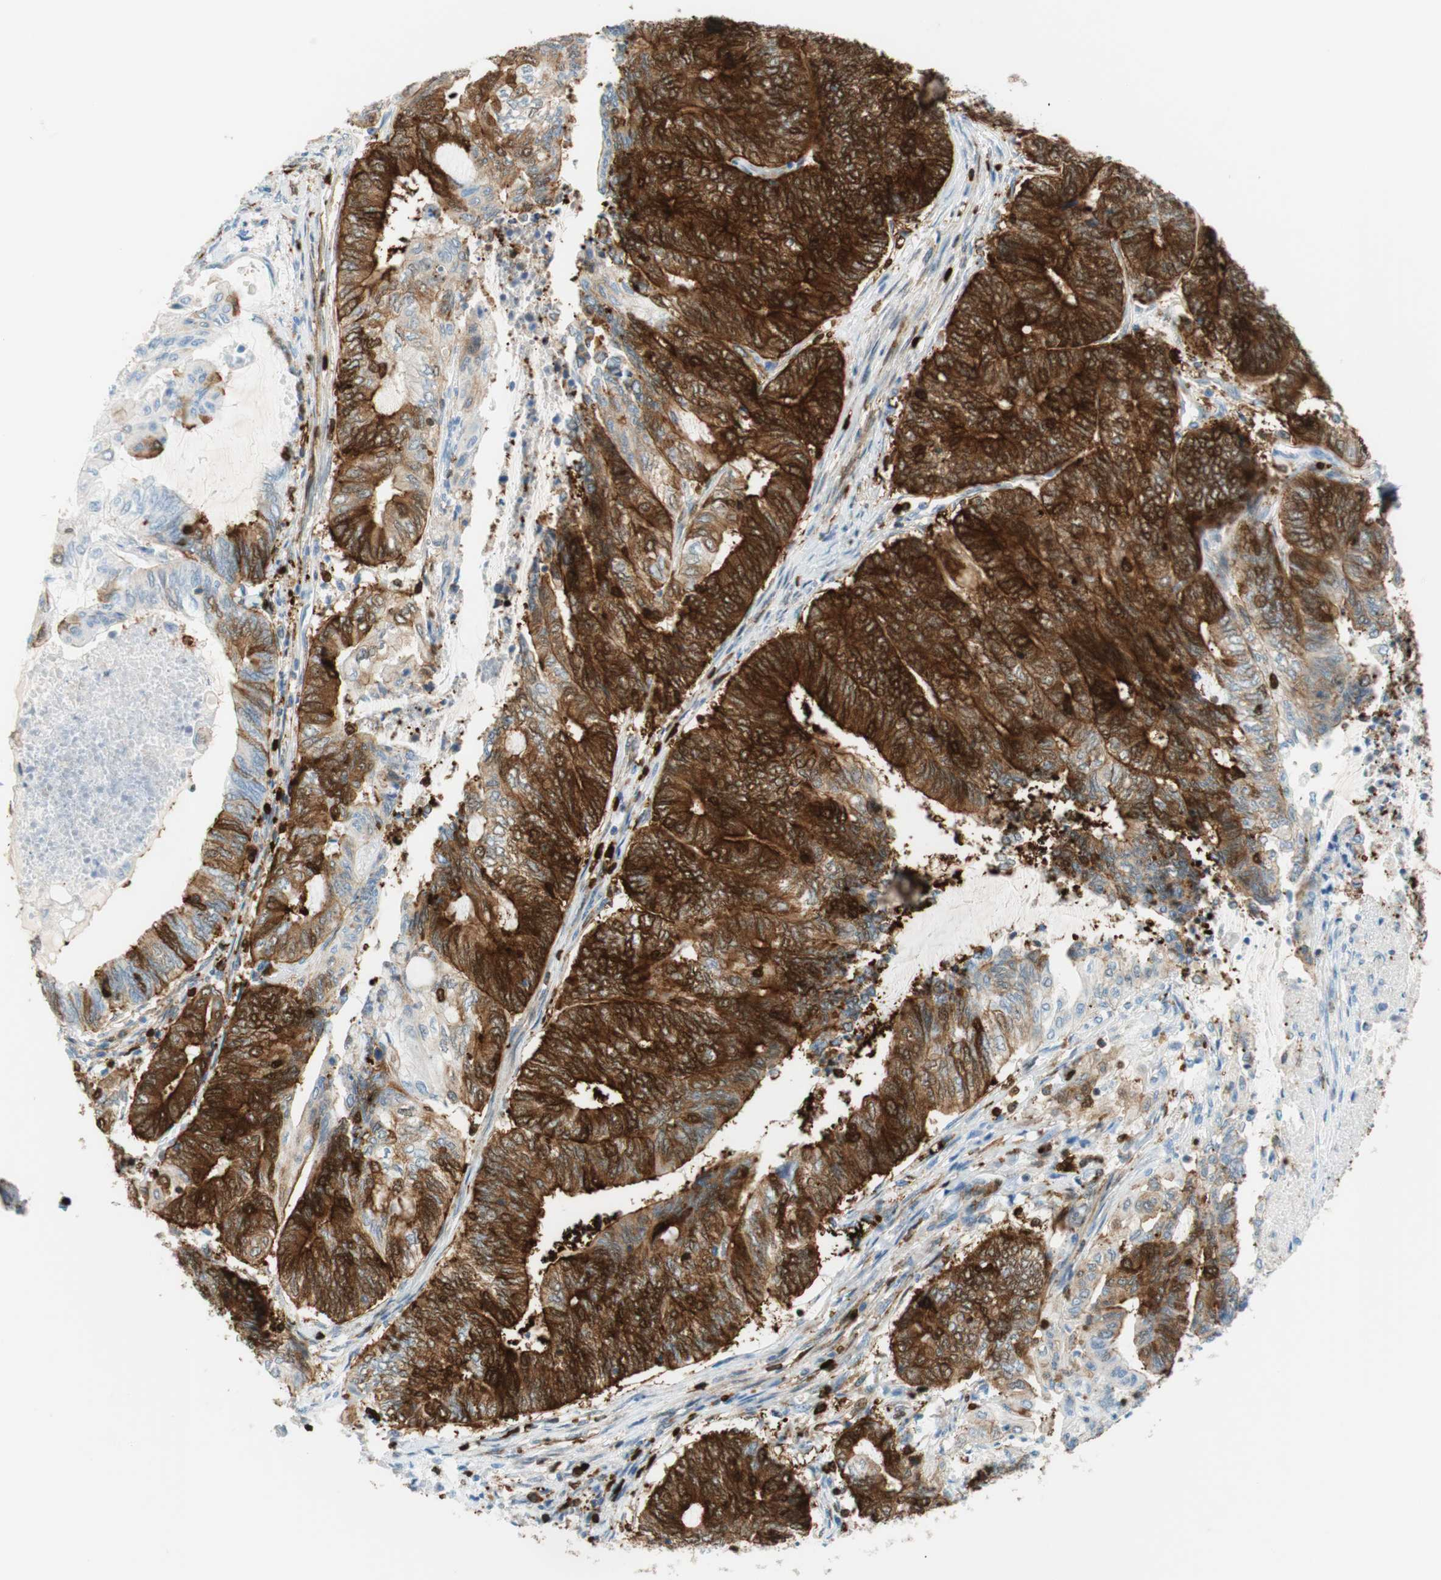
{"staining": {"intensity": "strong", "quantity": ">75%", "location": "cytoplasmic/membranous"}, "tissue": "endometrial cancer", "cell_type": "Tumor cells", "image_type": "cancer", "snomed": [{"axis": "morphology", "description": "Adenocarcinoma, NOS"}, {"axis": "topography", "description": "Uterus"}, {"axis": "topography", "description": "Endometrium"}], "caption": "Immunohistochemical staining of endometrial adenocarcinoma shows strong cytoplasmic/membranous protein expression in approximately >75% of tumor cells. (IHC, brightfield microscopy, high magnification).", "gene": "STMN1", "patient": {"sex": "female", "age": 70}}